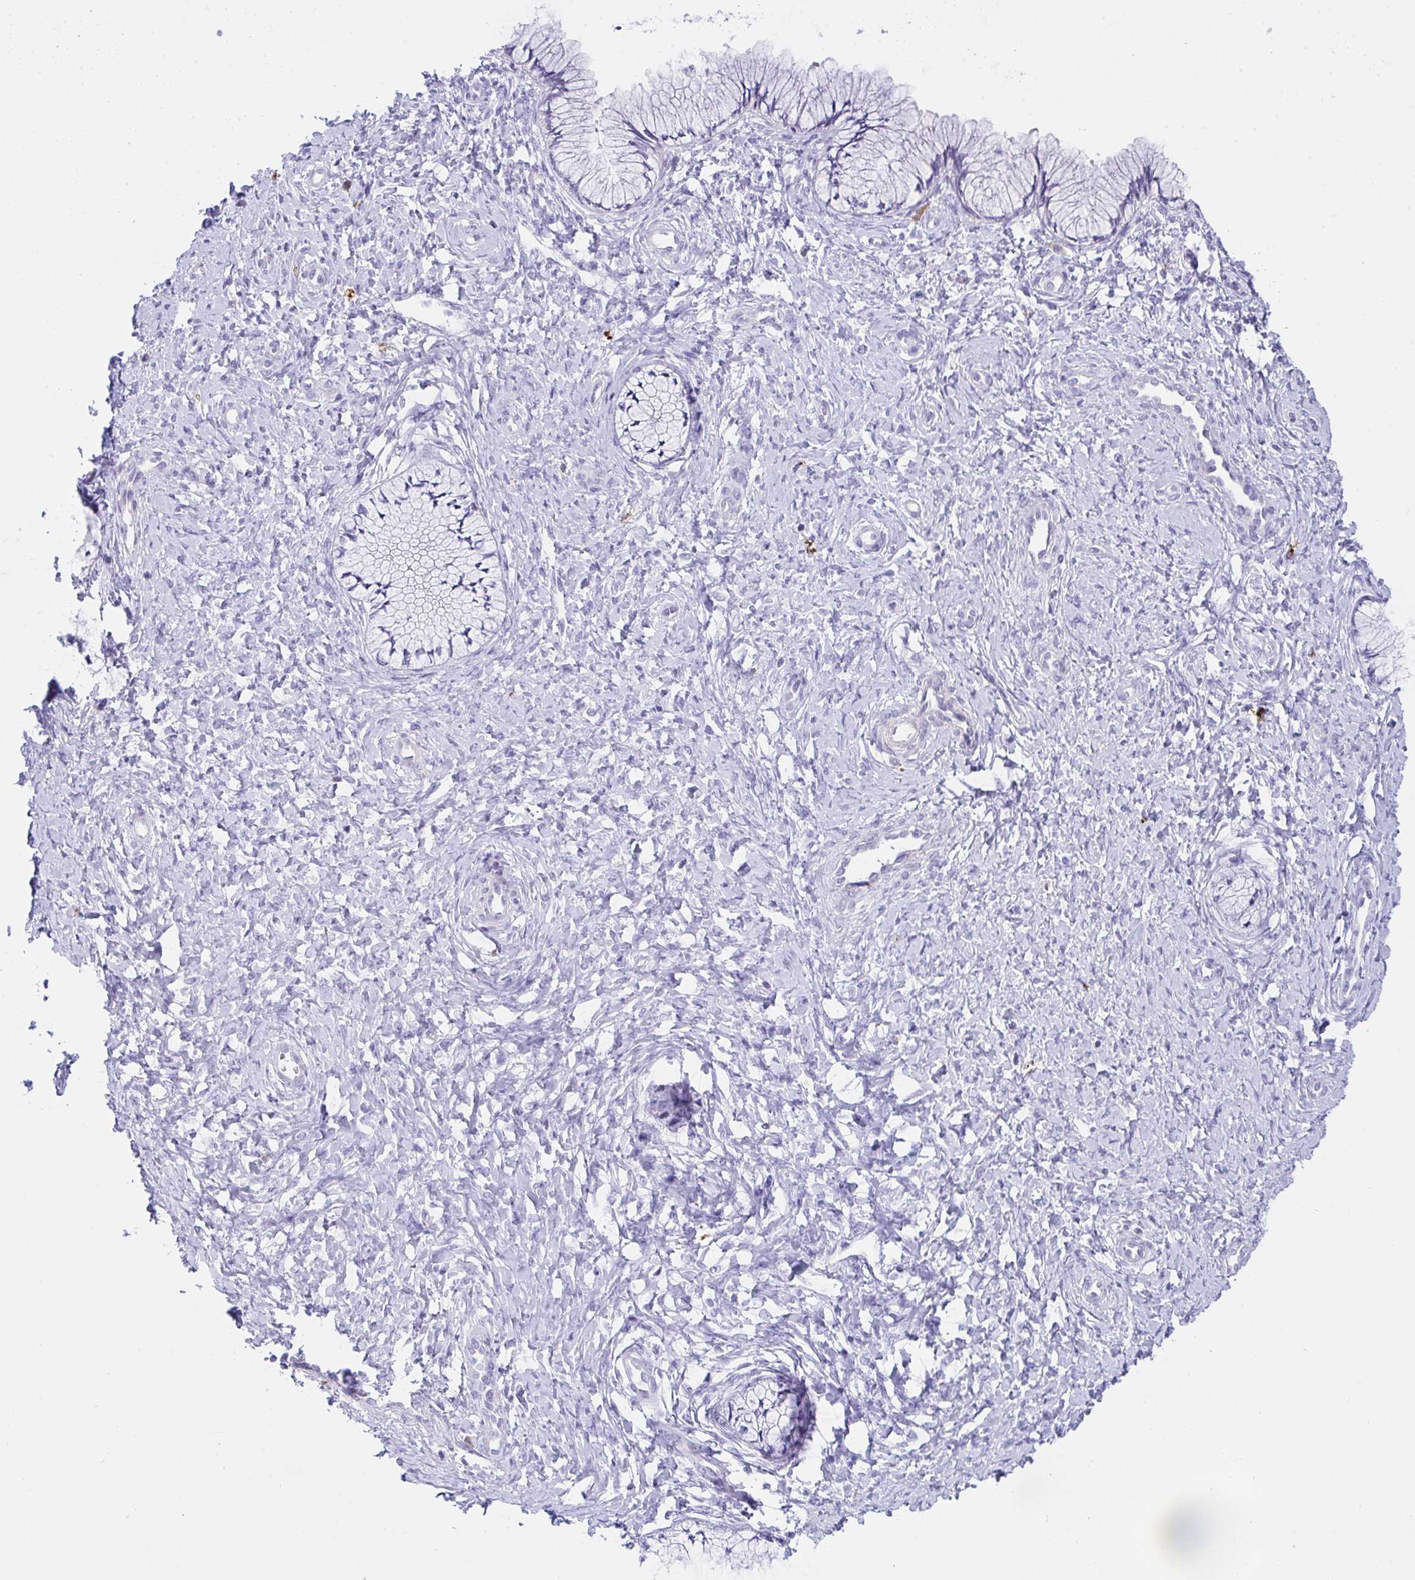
{"staining": {"intensity": "negative", "quantity": "none", "location": "none"}, "tissue": "cervix", "cell_type": "Glandular cells", "image_type": "normal", "snomed": [{"axis": "morphology", "description": "Normal tissue, NOS"}, {"axis": "topography", "description": "Cervix"}], "caption": "IHC of benign human cervix reveals no staining in glandular cells. (Immunohistochemistry, brightfield microscopy, high magnification).", "gene": "KMT2E", "patient": {"sex": "female", "age": 37}}